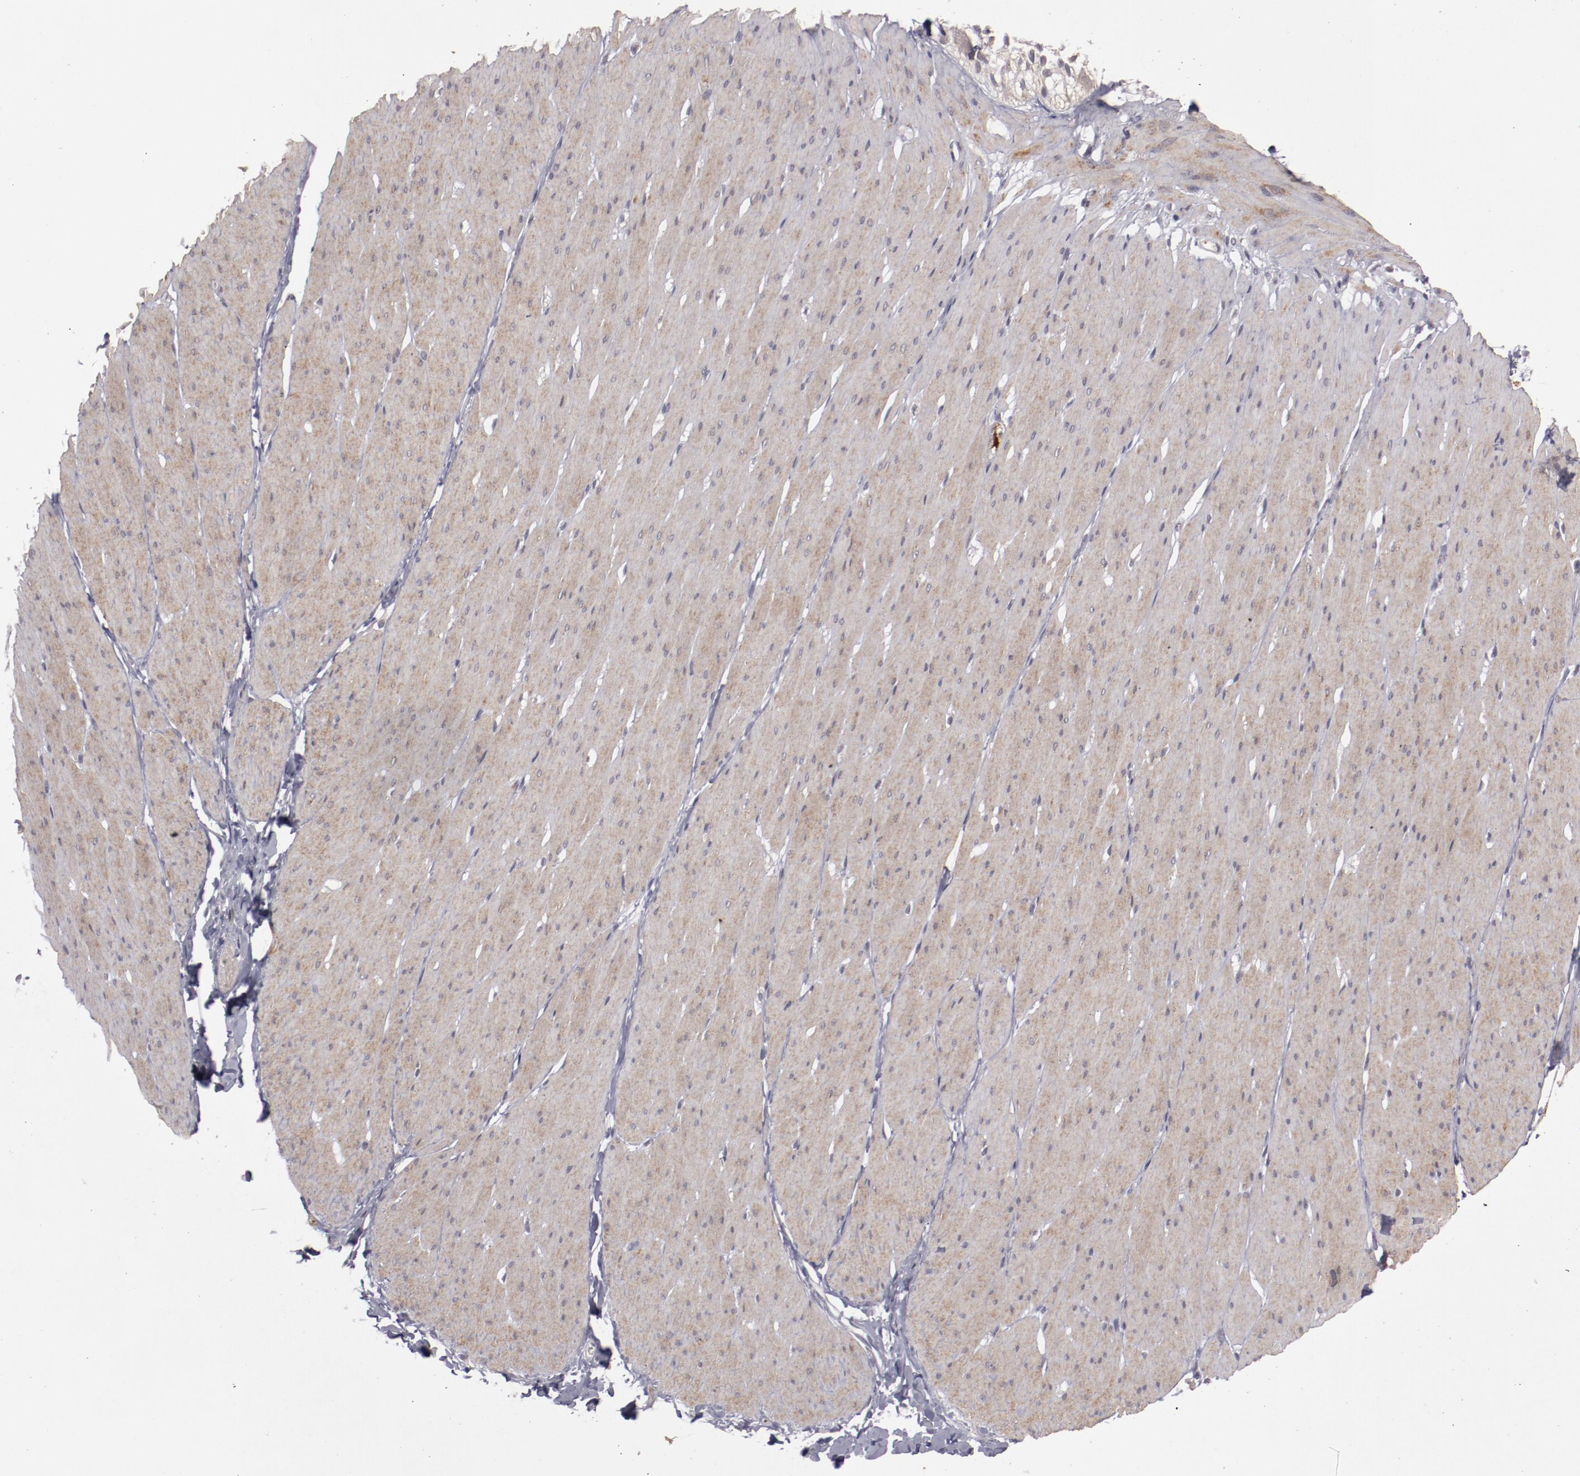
{"staining": {"intensity": "weak", "quantity": "25%-75%", "location": "cytoplasmic/membranous"}, "tissue": "smooth muscle", "cell_type": "Smooth muscle cells", "image_type": "normal", "snomed": [{"axis": "morphology", "description": "Normal tissue, NOS"}, {"axis": "topography", "description": "Smooth muscle"}, {"axis": "topography", "description": "Colon"}], "caption": "IHC of unremarkable human smooth muscle exhibits low levels of weak cytoplasmic/membranous staining in approximately 25%-75% of smooth muscle cells. The staining was performed using DAB to visualize the protein expression in brown, while the nuclei were stained in blue with hematoxylin (Magnification: 20x).", "gene": "LEF1", "patient": {"sex": "male", "age": 67}}